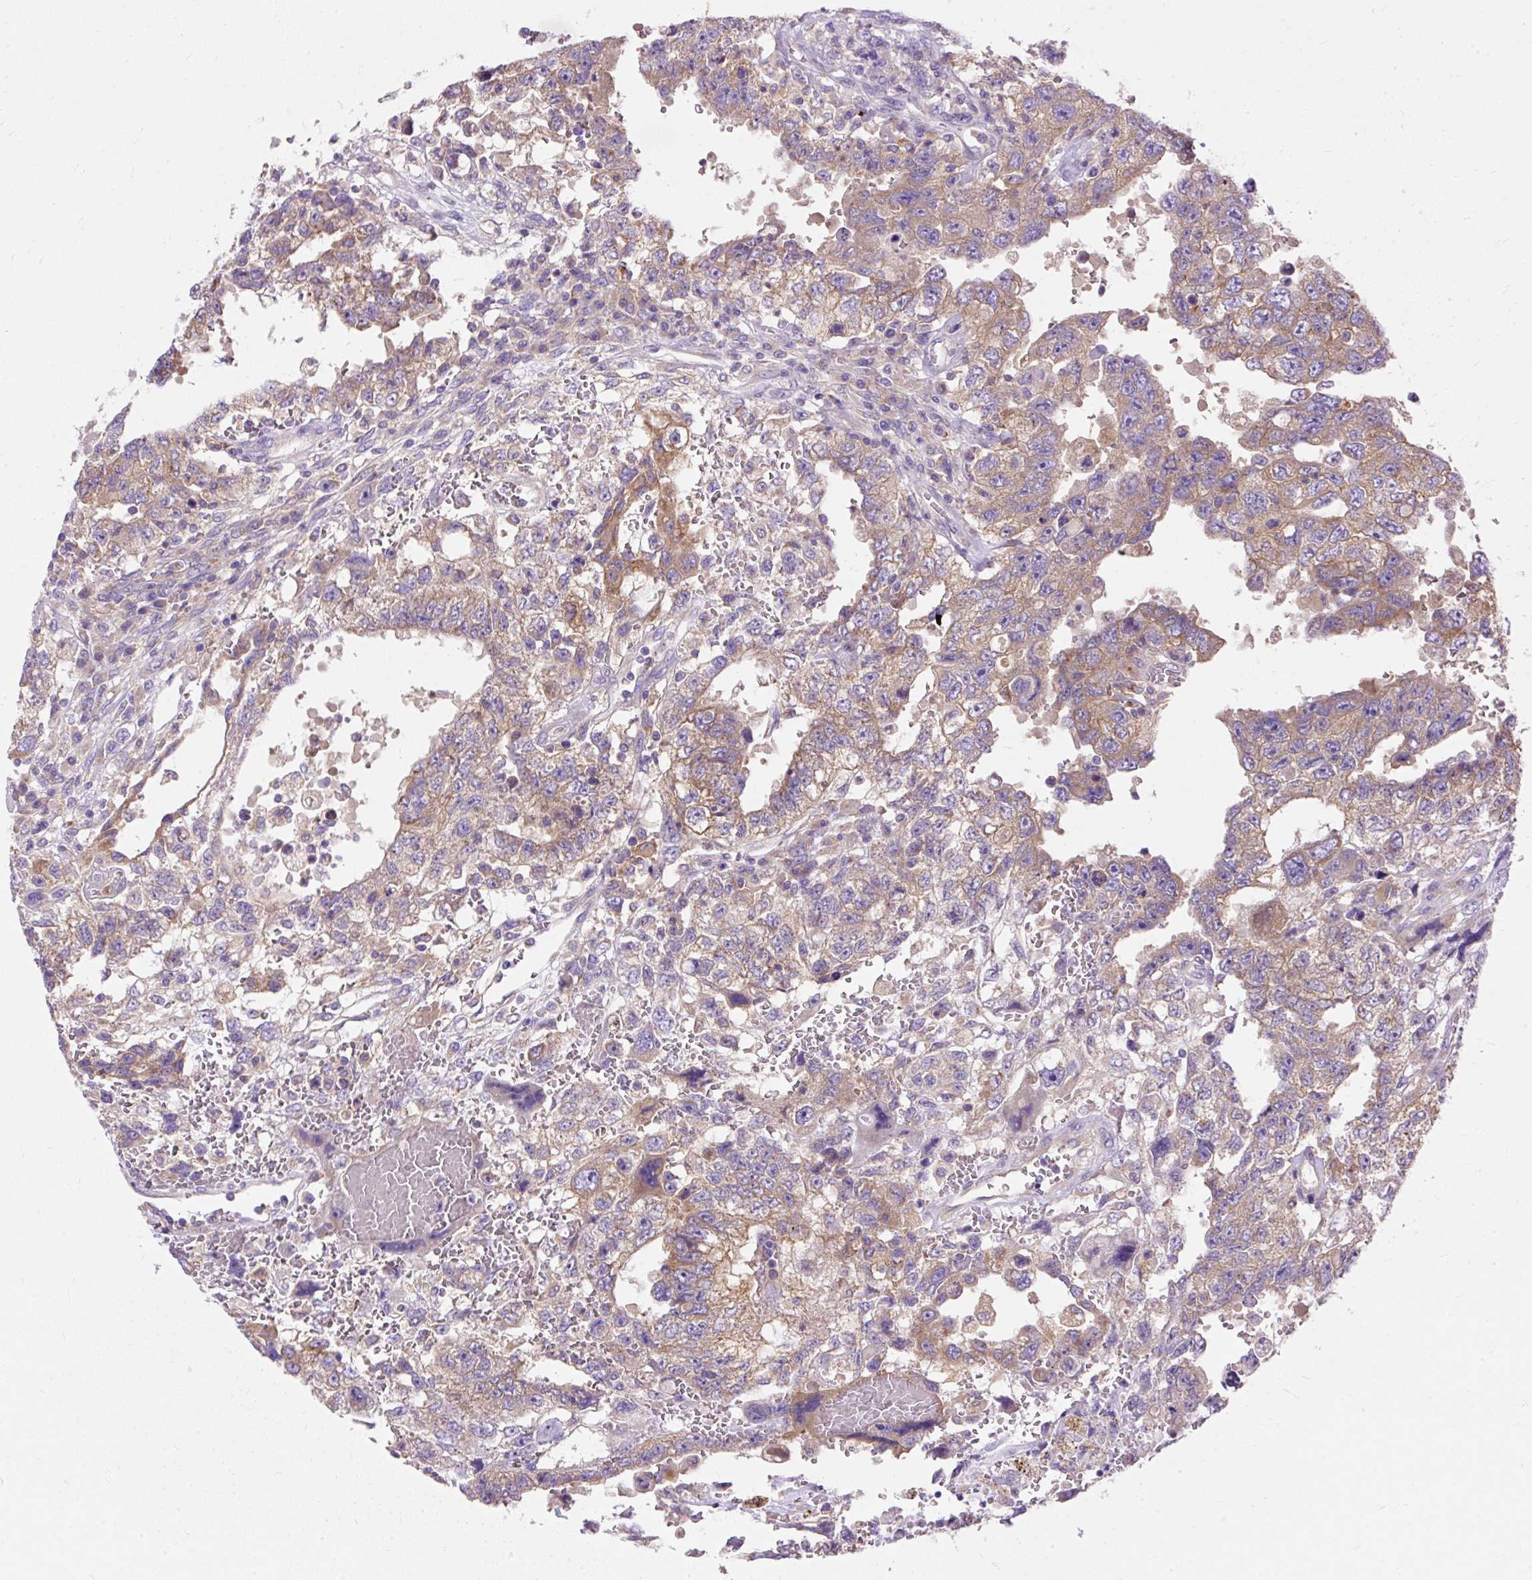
{"staining": {"intensity": "weak", "quantity": ">75%", "location": "cytoplasmic/membranous"}, "tissue": "testis cancer", "cell_type": "Tumor cells", "image_type": "cancer", "snomed": [{"axis": "morphology", "description": "Carcinoma, Embryonal, NOS"}, {"axis": "topography", "description": "Testis"}], "caption": "Immunohistochemical staining of human testis cancer (embryonal carcinoma) exhibits low levels of weak cytoplasmic/membranous protein positivity in approximately >75% of tumor cells.", "gene": "OR4K15", "patient": {"sex": "male", "age": 26}}